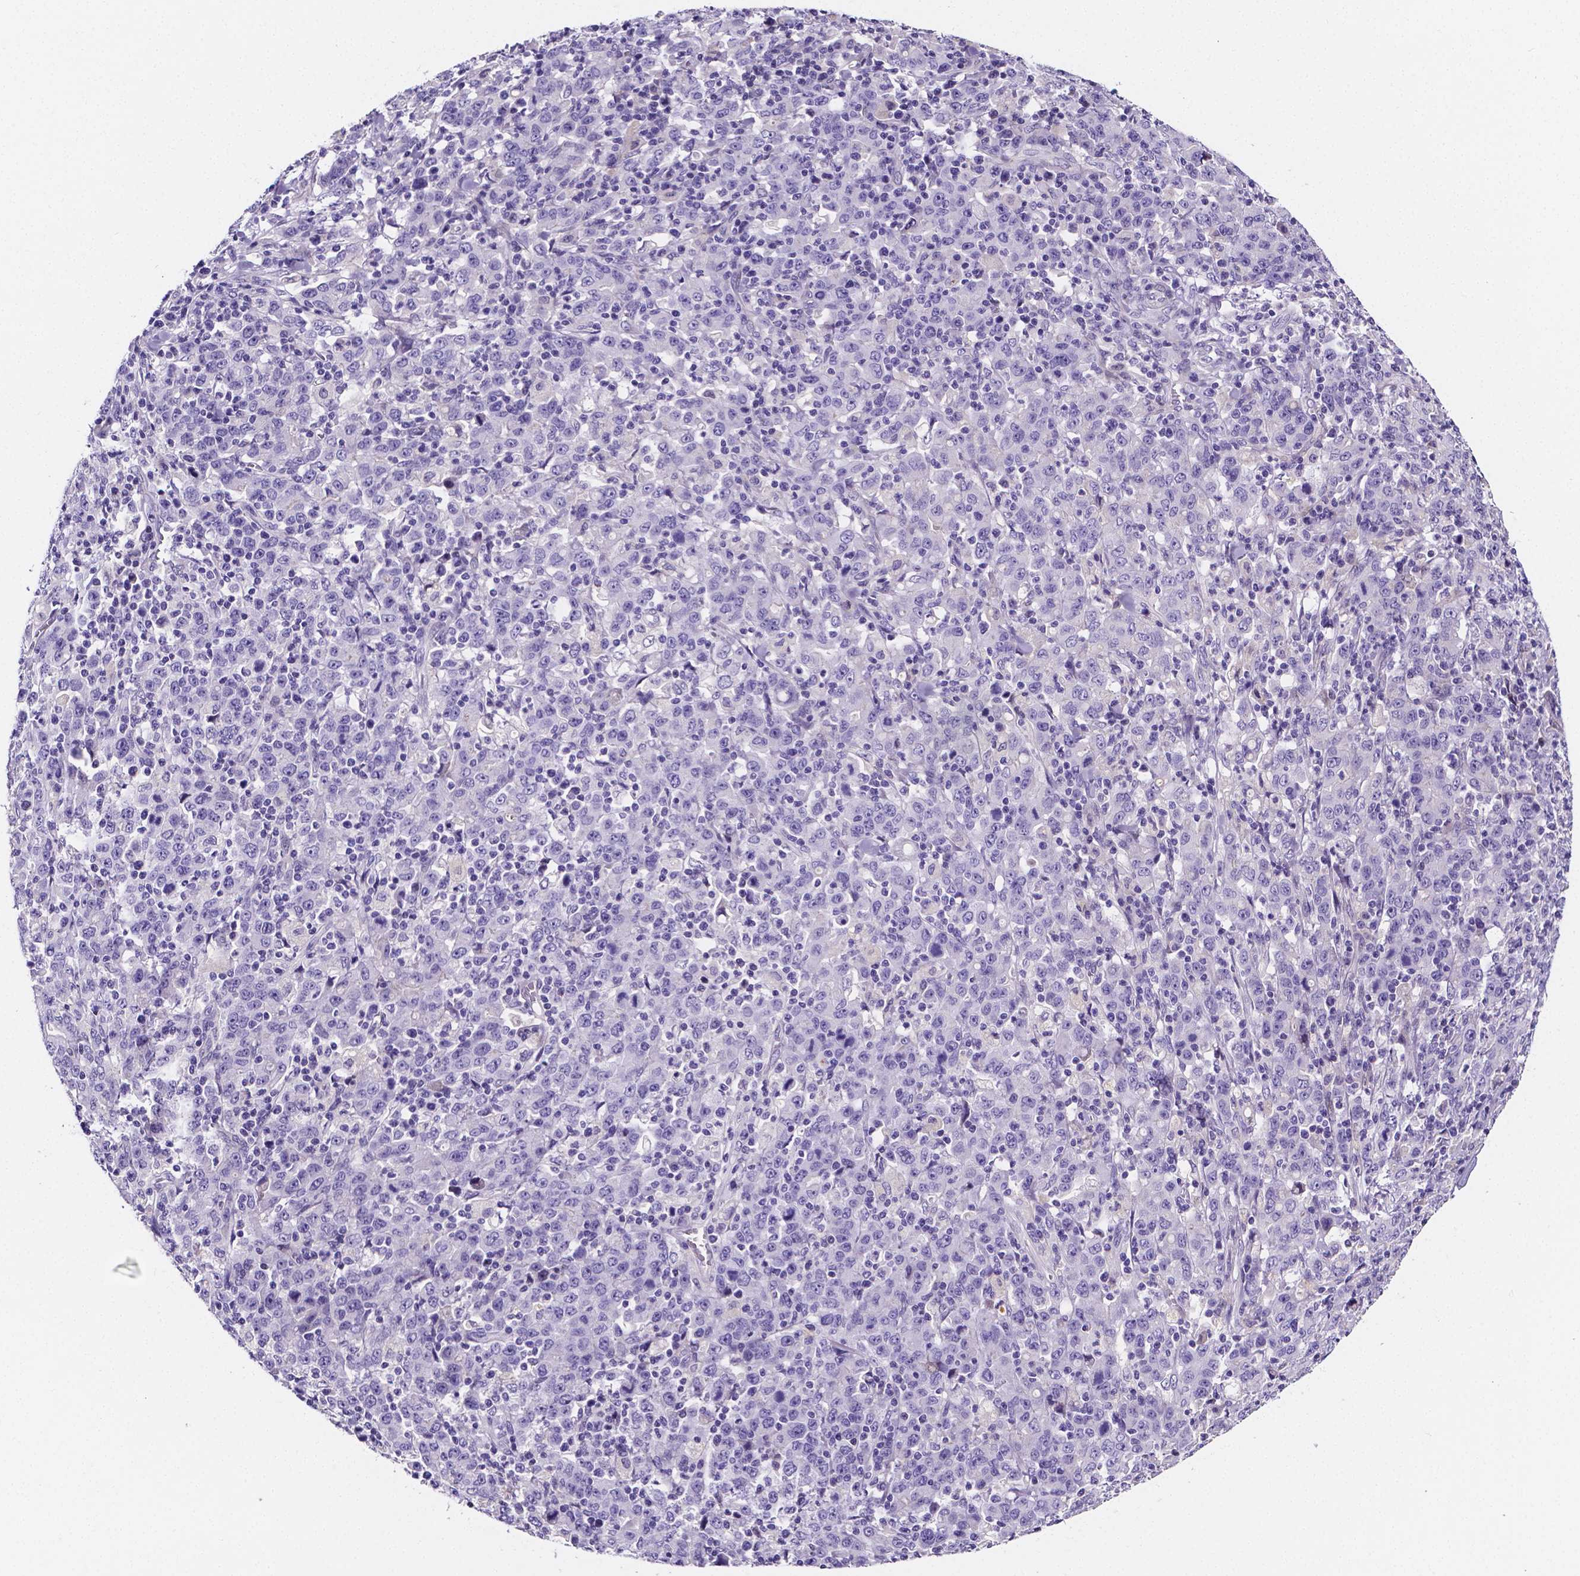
{"staining": {"intensity": "negative", "quantity": "none", "location": "none"}, "tissue": "stomach cancer", "cell_type": "Tumor cells", "image_type": "cancer", "snomed": [{"axis": "morphology", "description": "Adenocarcinoma, NOS"}, {"axis": "topography", "description": "Stomach, upper"}], "caption": "DAB (3,3'-diaminobenzidine) immunohistochemical staining of human adenocarcinoma (stomach) reveals no significant expression in tumor cells.", "gene": "NRGN", "patient": {"sex": "male", "age": 69}}